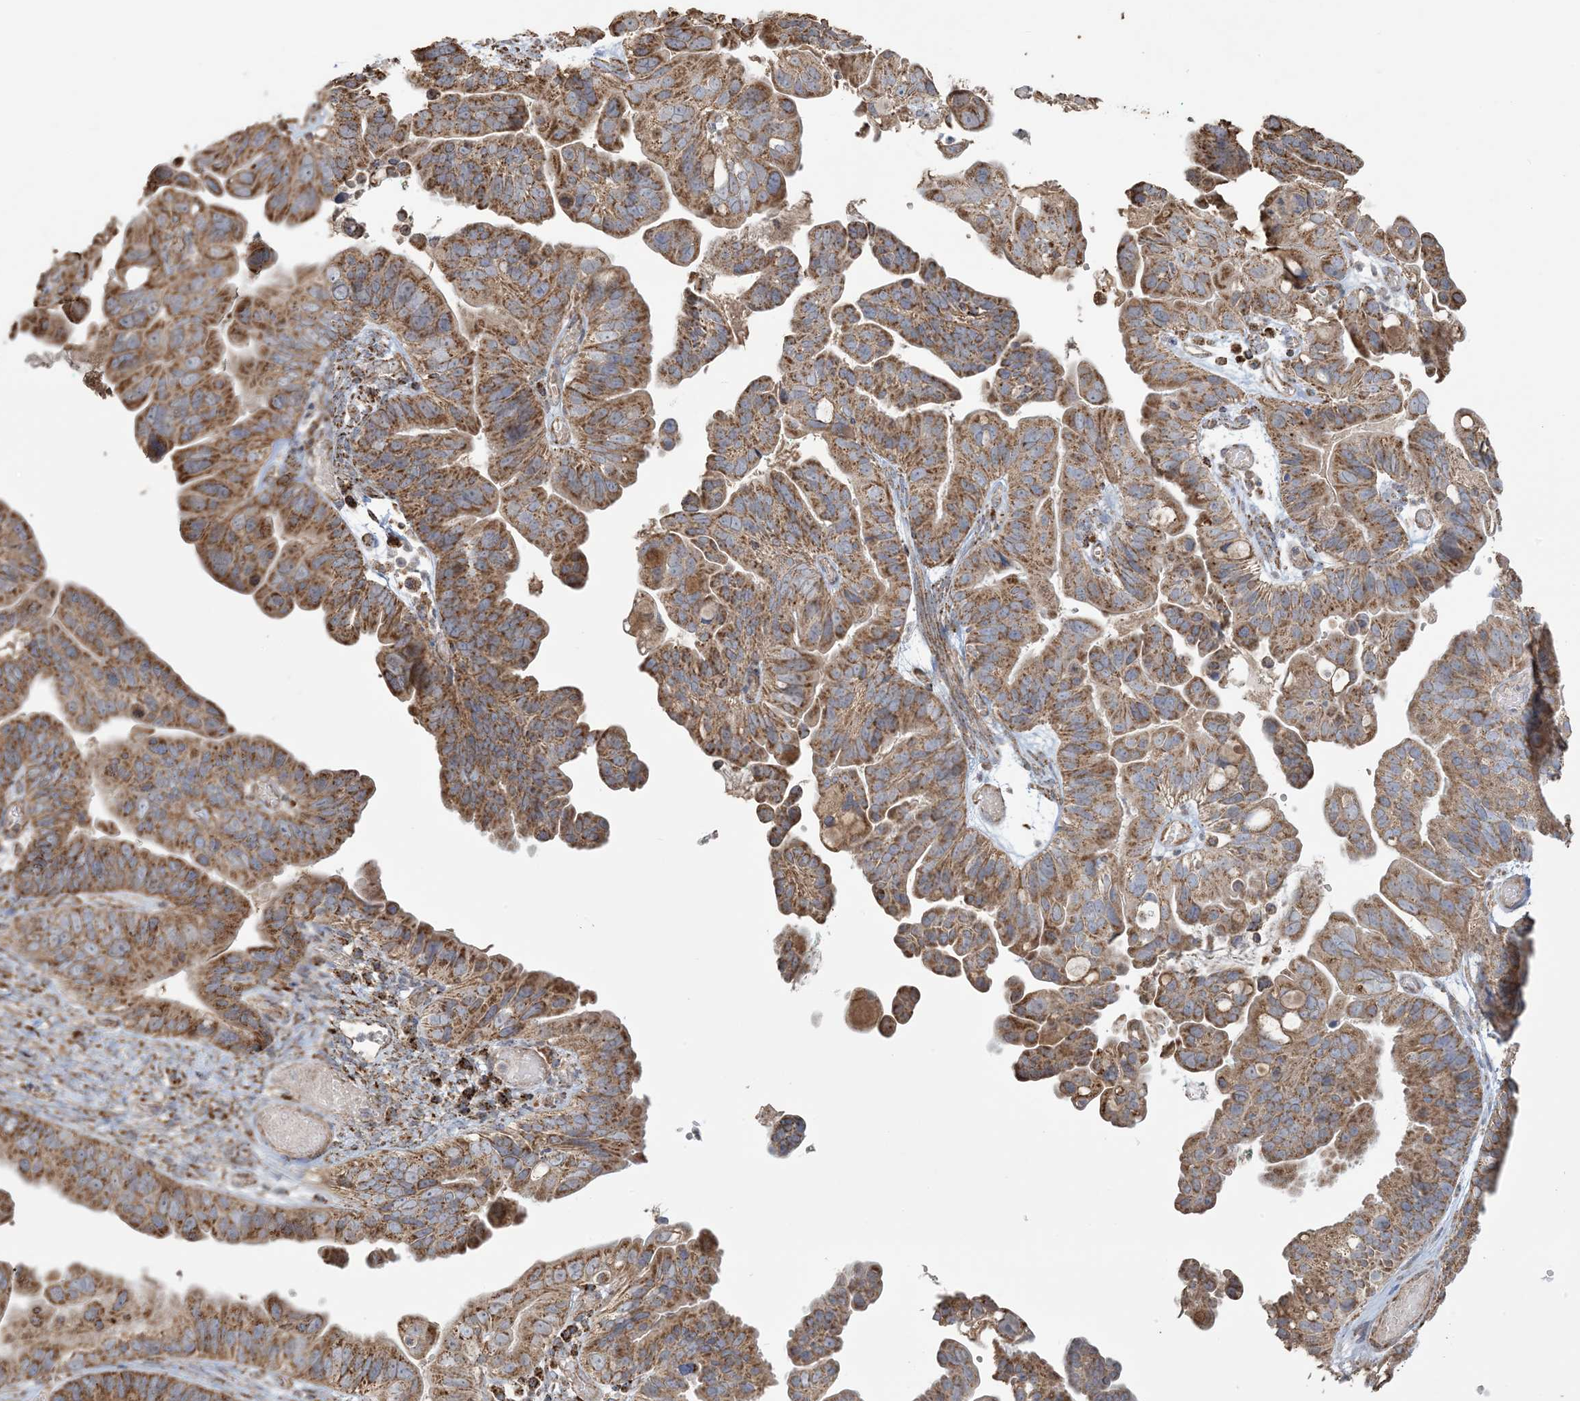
{"staining": {"intensity": "moderate", "quantity": ">75%", "location": "cytoplasmic/membranous"}, "tissue": "ovarian cancer", "cell_type": "Tumor cells", "image_type": "cancer", "snomed": [{"axis": "morphology", "description": "Cystadenocarcinoma, serous, NOS"}, {"axis": "topography", "description": "Ovary"}], "caption": "The micrograph displays immunohistochemical staining of ovarian cancer (serous cystadenocarcinoma). There is moderate cytoplasmic/membranous expression is identified in about >75% of tumor cells.", "gene": "AGA", "patient": {"sex": "female", "age": 56}}